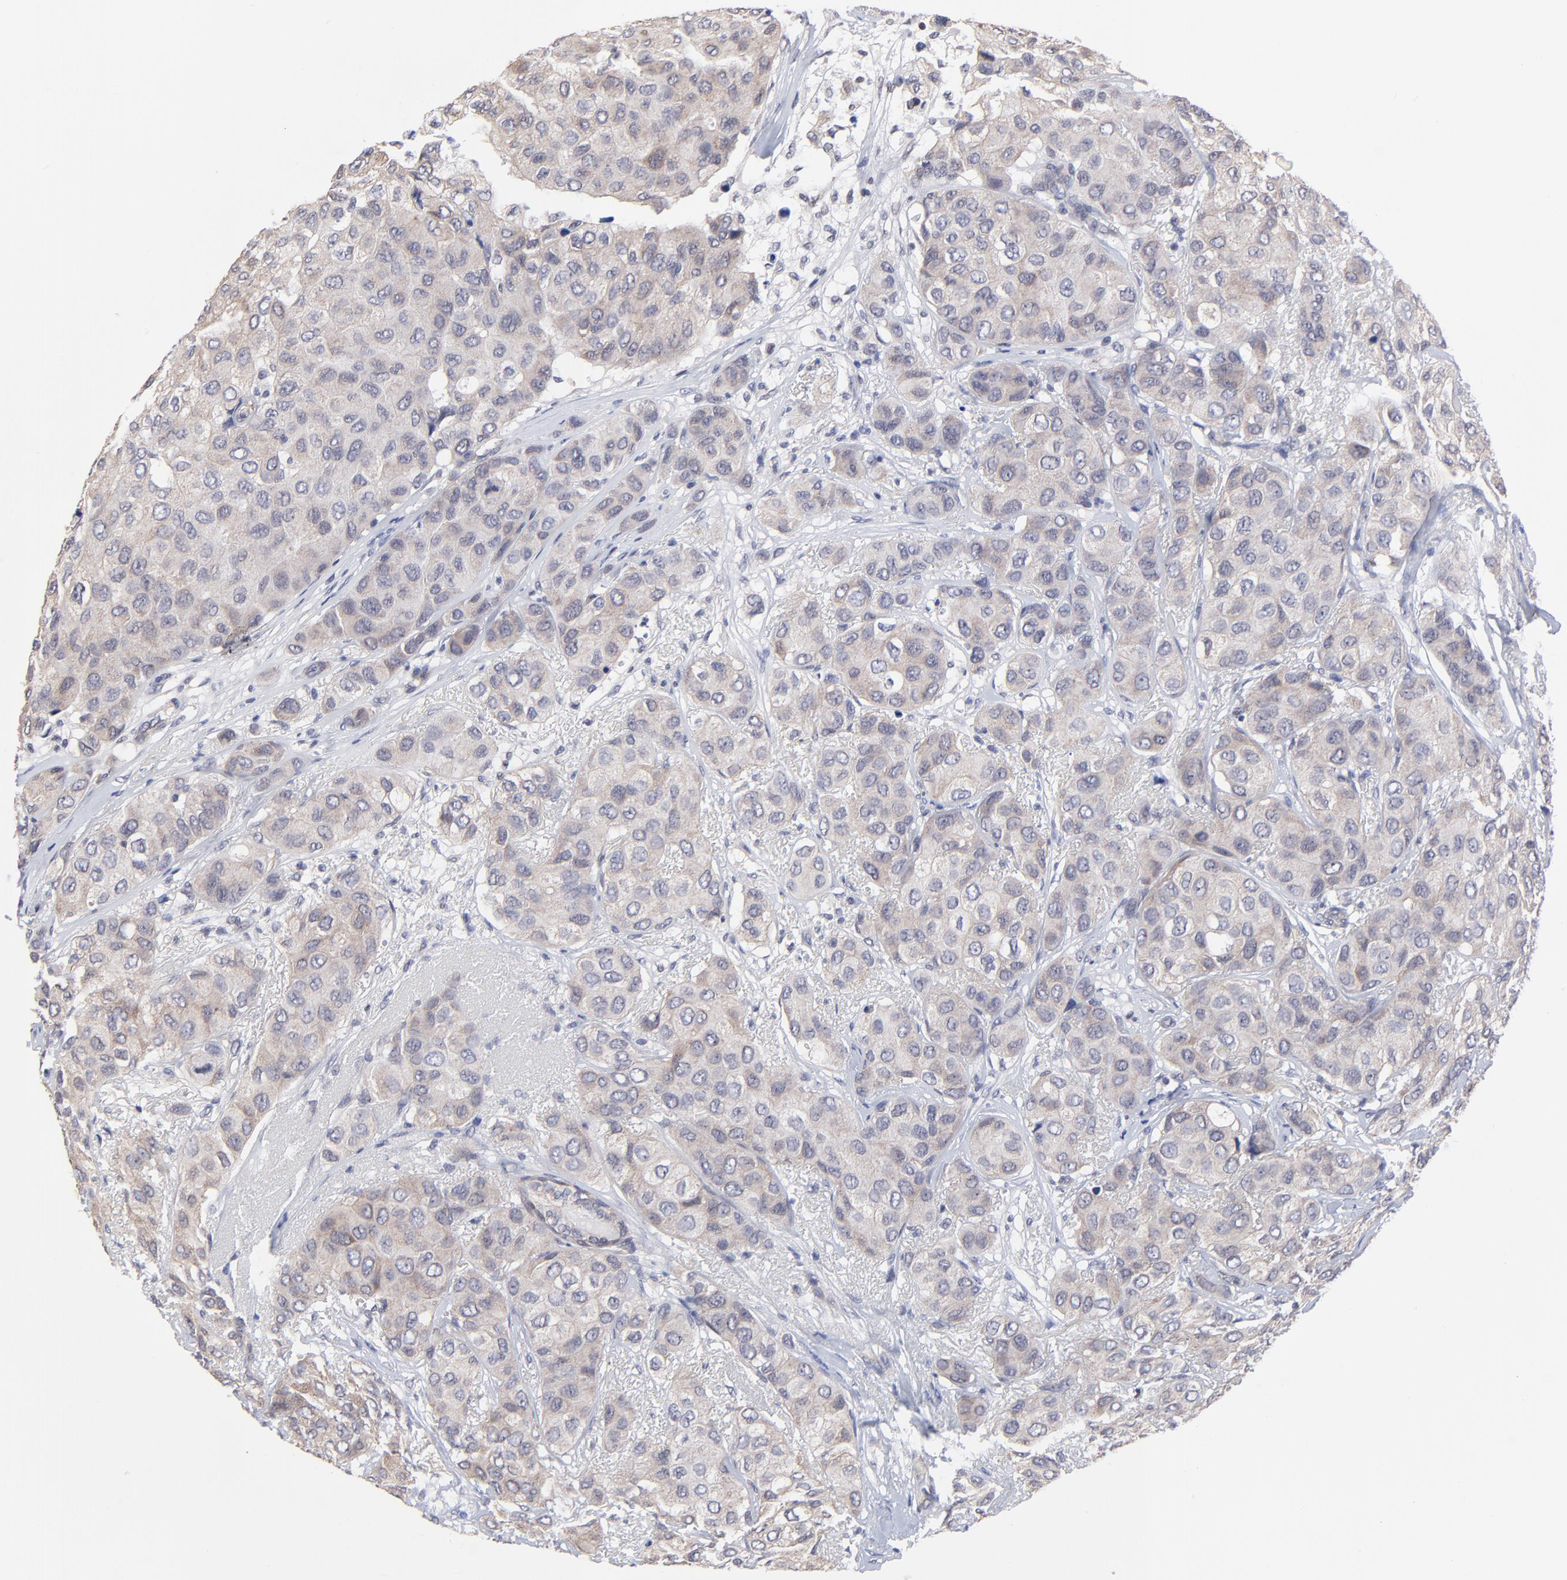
{"staining": {"intensity": "weak", "quantity": ">75%", "location": "cytoplasmic/membranous"}, "tissue": "breast cancer", "cell_type": "Tumor cells", "image_type": "cancer", "snomed": [{"axis": "morphology", "description": "Duct carcinoma"}, {"axis": "topography", "description": "Breast"}], "caption": "Intraductal carcinoma (breast) was stained to show a protein in brown. There is low levels of weak cytoplasmic/membranous staining in approximately >75% of tumor cells.", "gene": "FBXO8", "patient": {"sex": "female", "age": 68}}